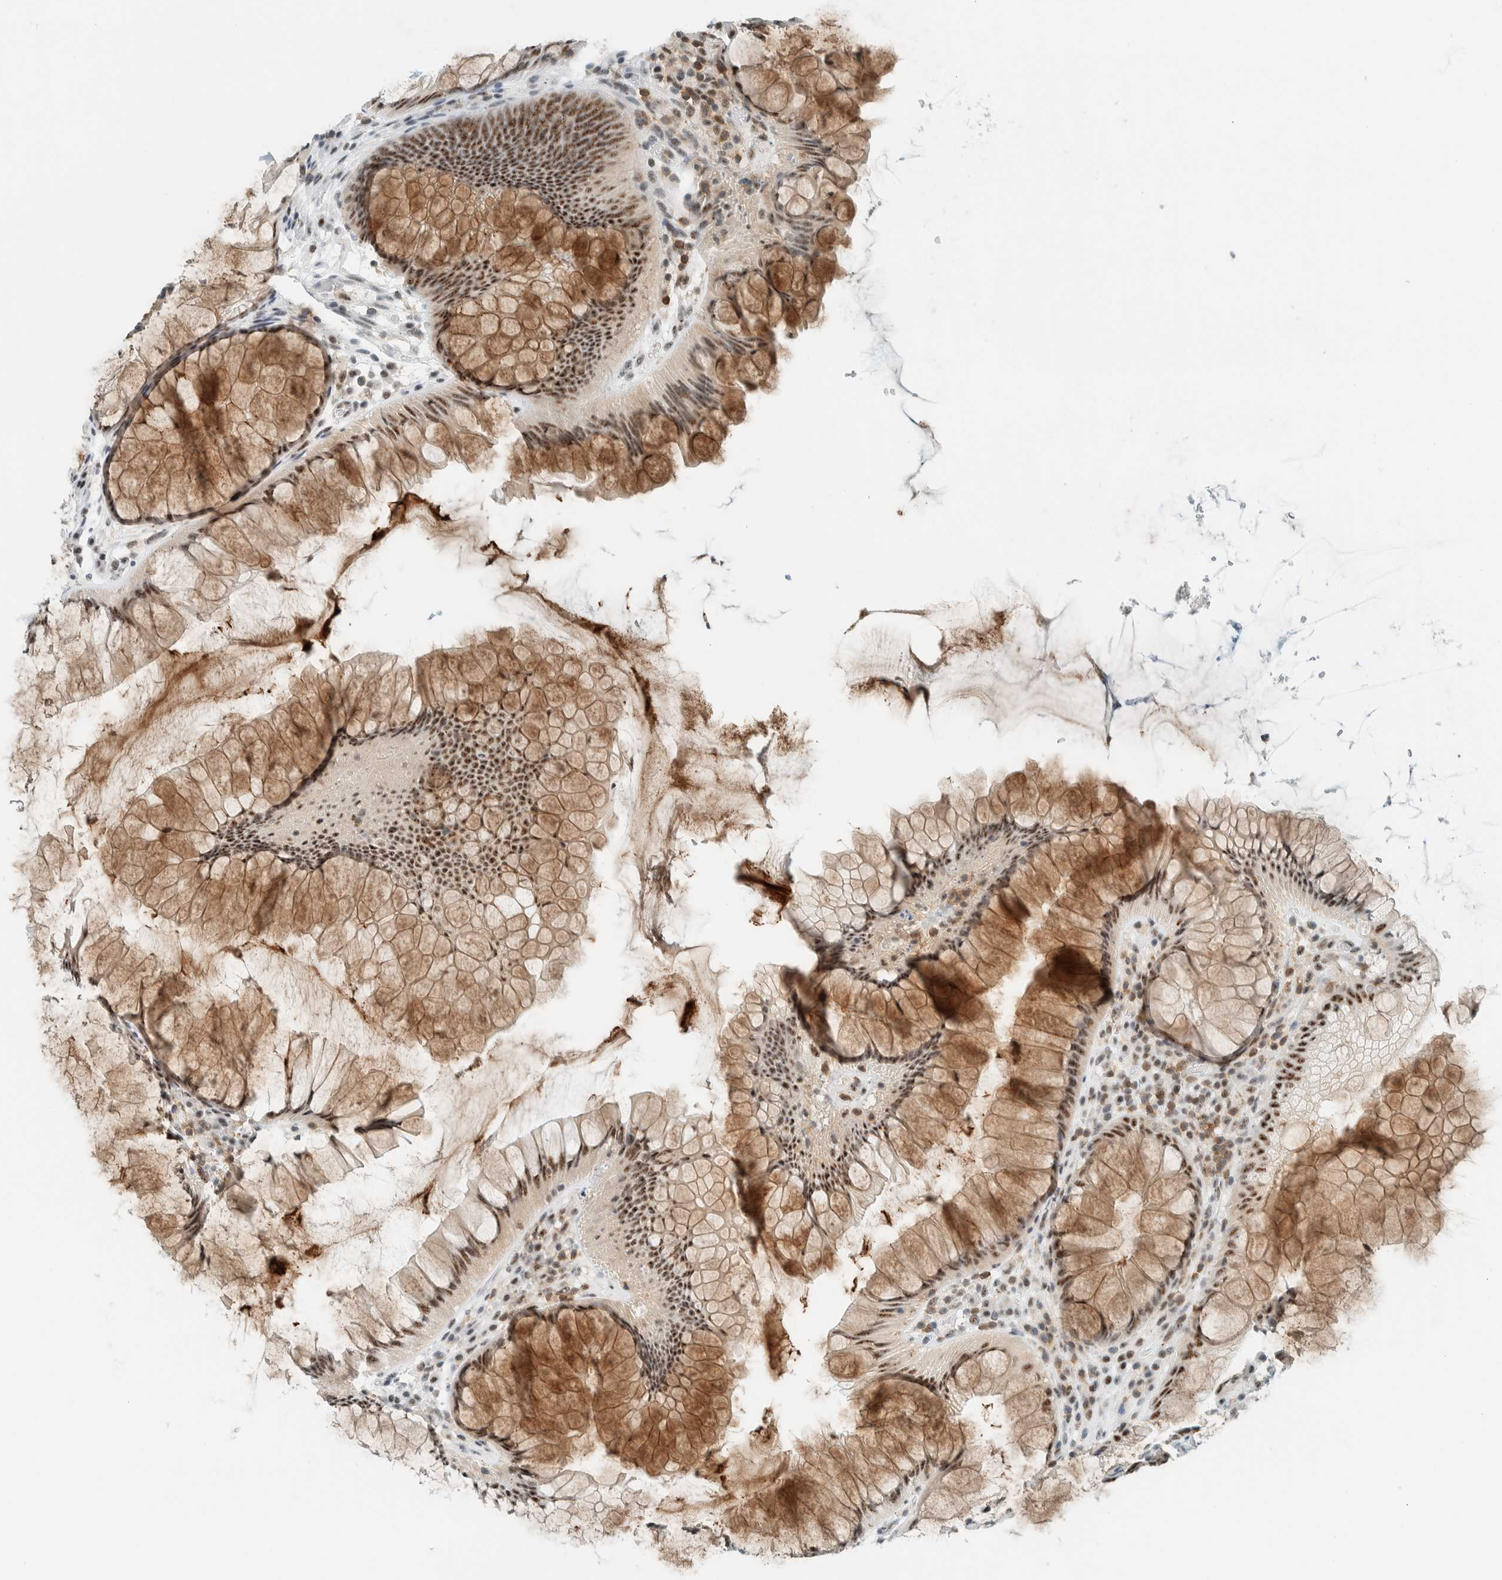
{"staining": {"intensity": "moderate", "quantity": ">75%", "location": "cytoplasmic/membranous,nuclear"}, "tissue": "rectum", "cell_type": "Glandular cells", "image_type": "normal", "snomed": [{"axis": "morphology", "description": "Normal tissue, NOS"}, {"axis": "topography", "description": "Rectum"}], "caption": "A high-resolution micrograph shows immunohistochemistry staining of benign rectum, which reveals moderate cytoplasmic/membranous,nuclear positivity in about >75% of glandular cells. The protein is stained brown, and the nuclei are stained in blue (DAB IHC with brightfield microscopy, high magnification).", "gene": "CYSRT1", "patient": {"sex": "male", "age": 51}}